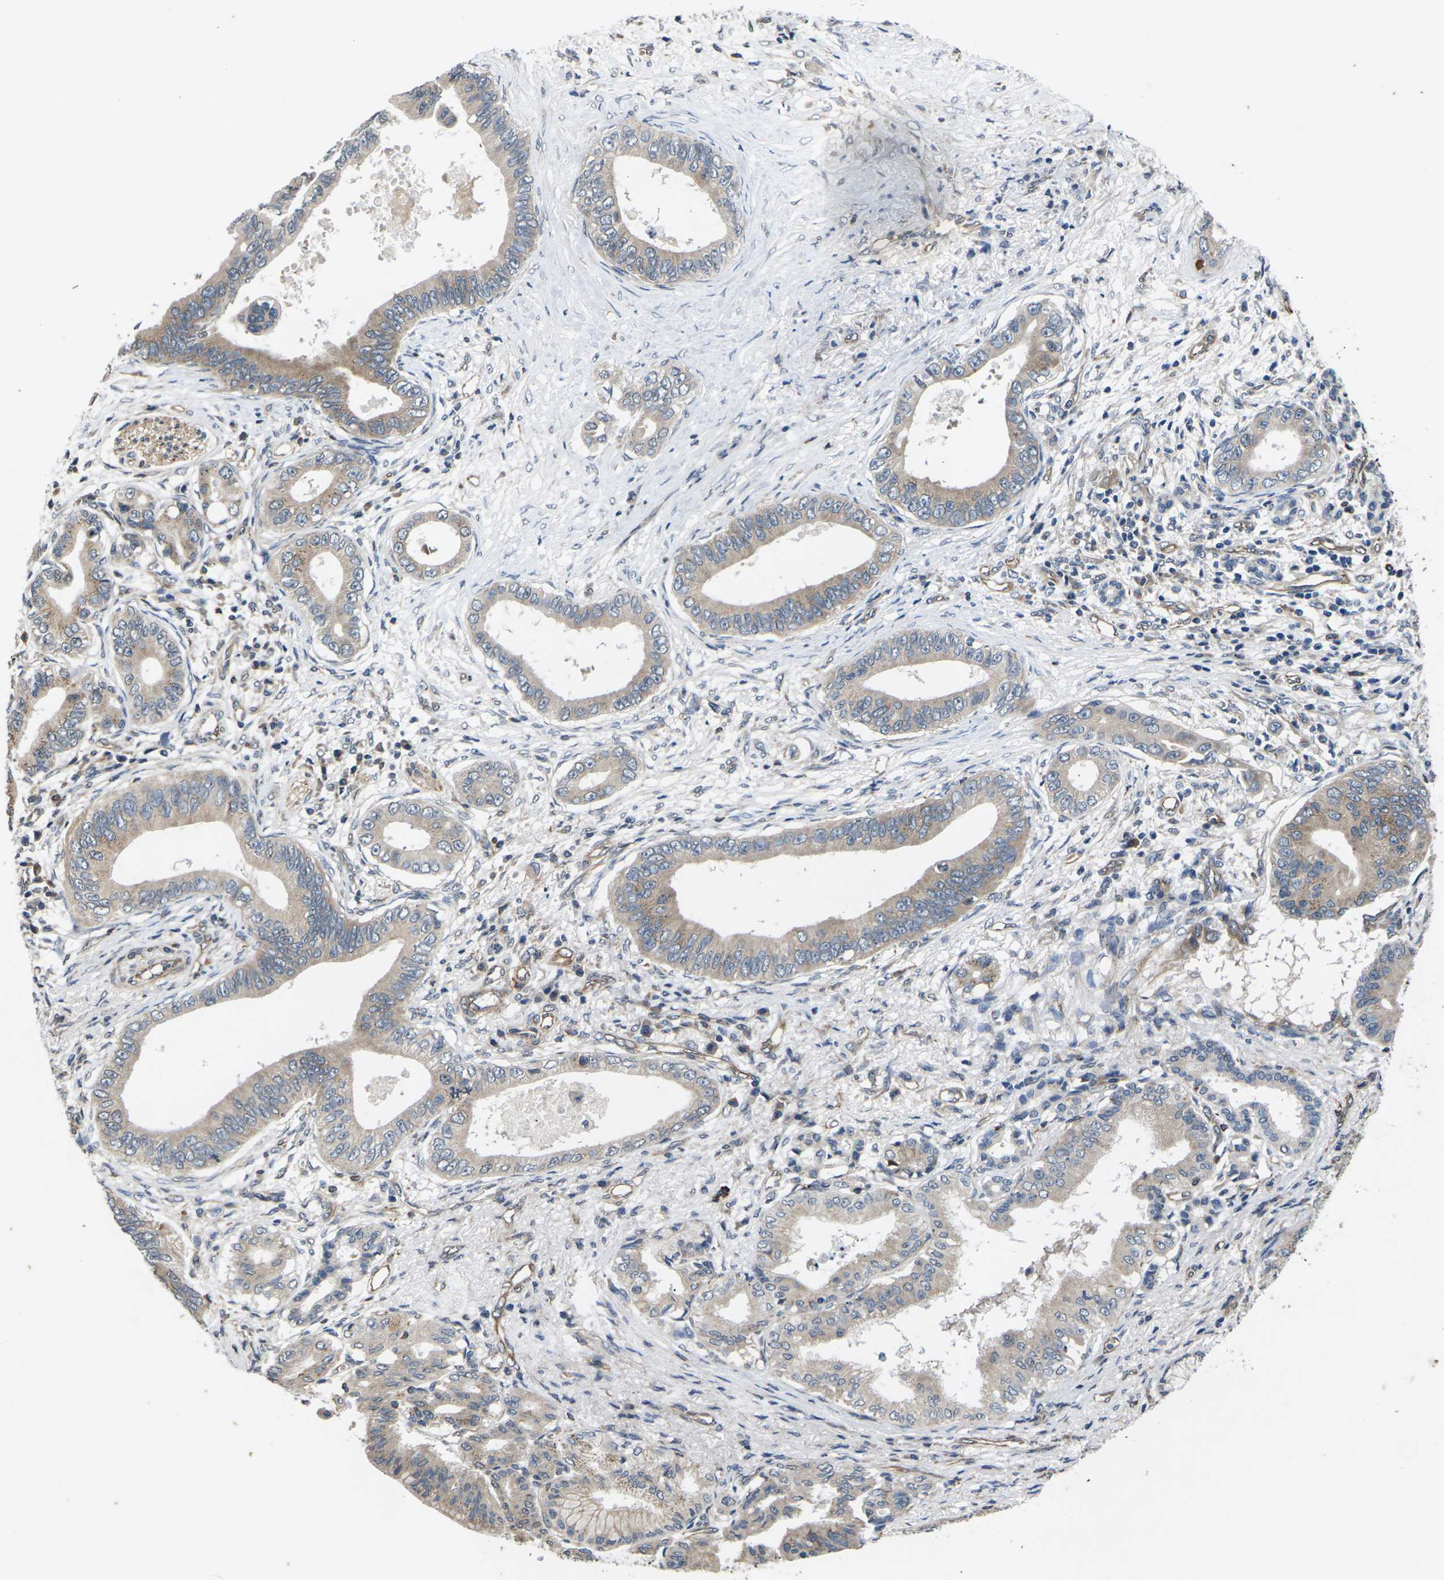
{"staining": {"intensity": "weak", "quantity": ">75%", "location": "cytoplasmic/membranous"}, "tissue": "pancreatic cancer", "cell_type": "Tumor cells", "image_type": "cancer", "snomed": [{"axis": "morphology", "description": "Adenocarcinoma, NOS"}, {"axis": "topography", "description": "Pancreas"}], "caption": "Weak cytoplasmic/membranous expression is seen in about >75% of tumor cells in pancreatic cancer.", "gene": "DKK2", "patient": {"sex": "male", "age": 77}}